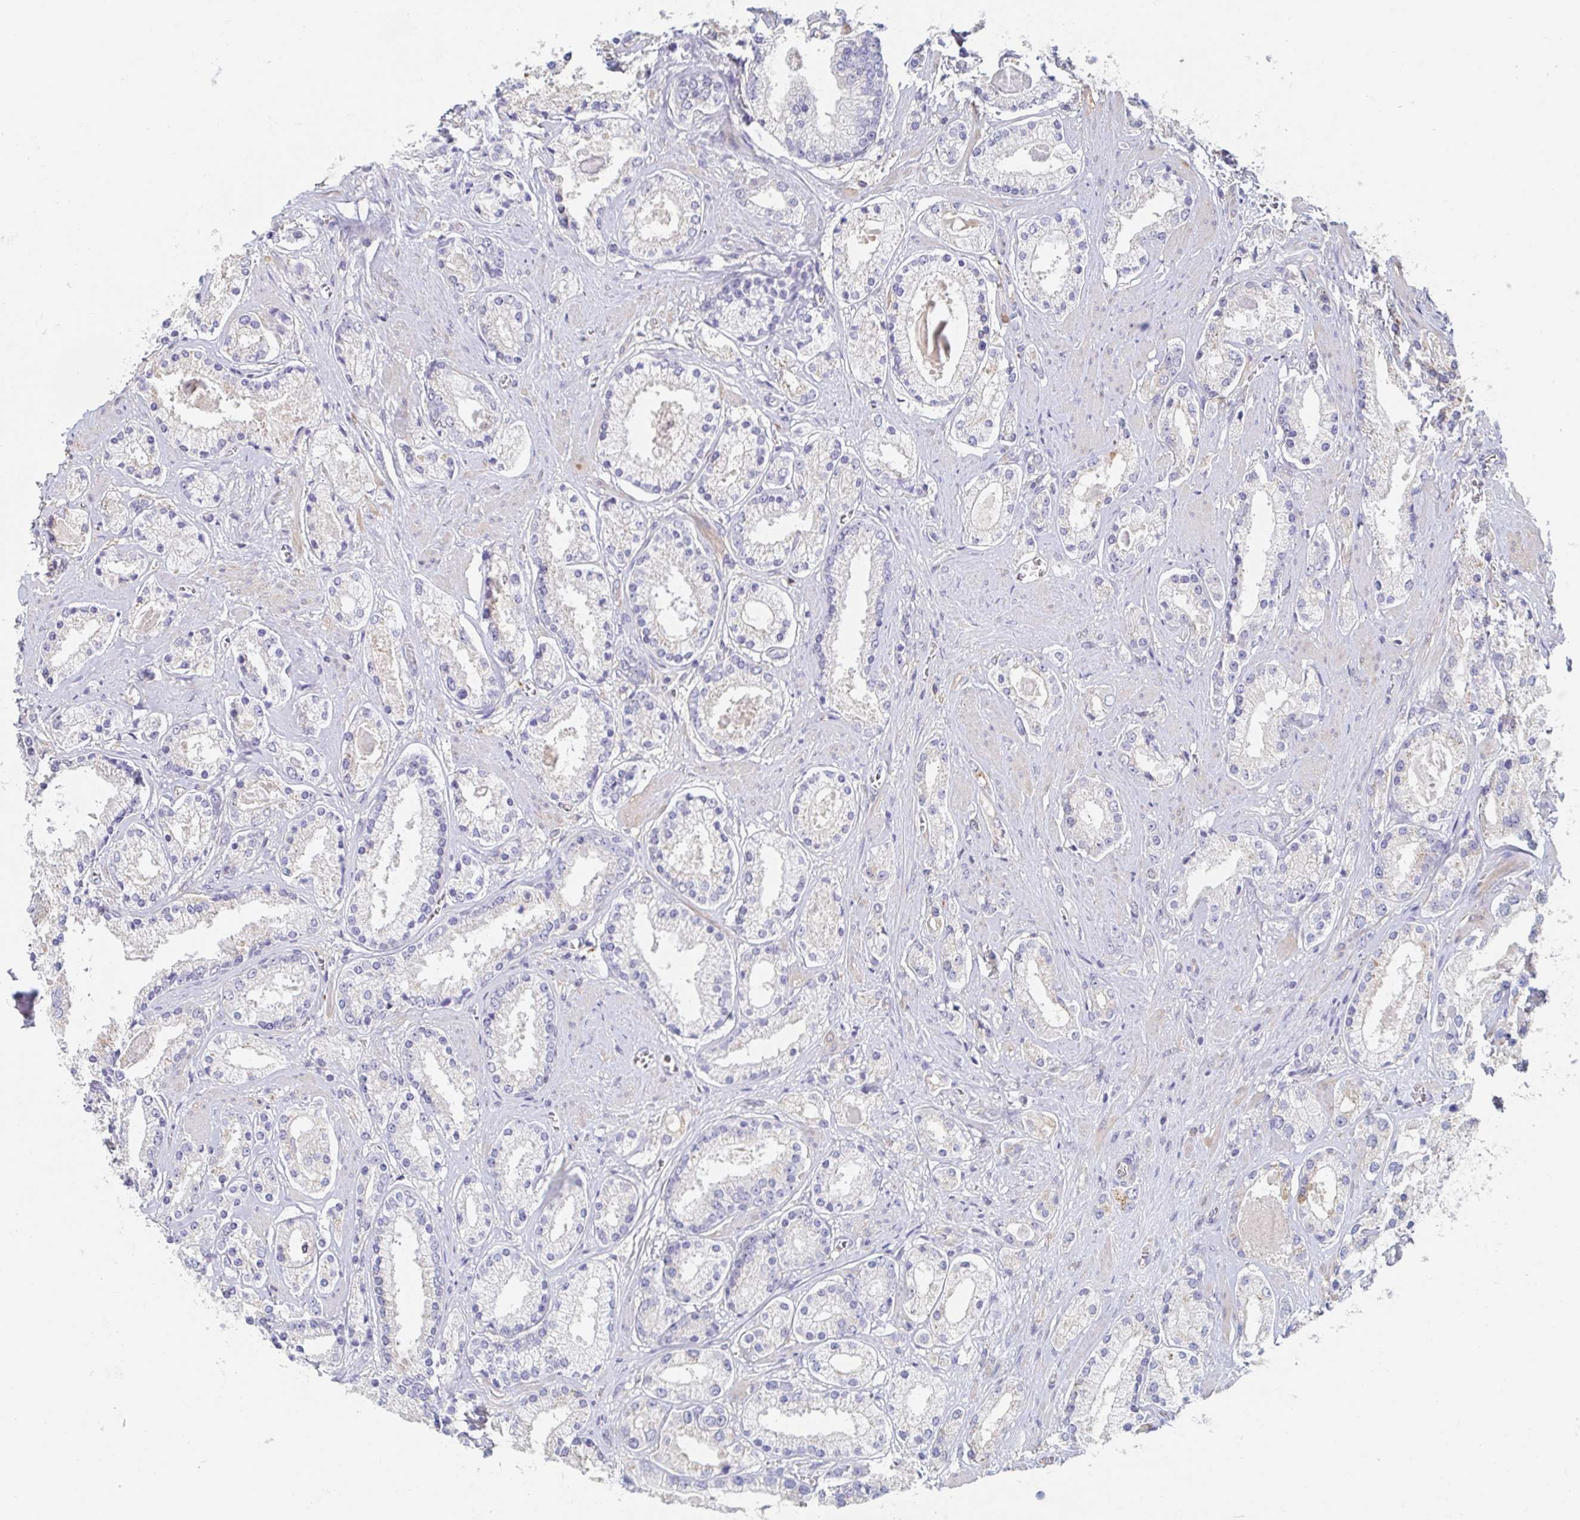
{"staining": {"intensity": "negative", "quantity": "none", "location": "none"}, "tissue": "prostate cancer", "cell_type": "Tumor cells", "image_type": "cancer", "snomed": [{"axis": "morphology", "description": "Adenocarcinoma, High grade"}, {"axis": "topography", "description": "Prostate"}], "caption": "Tumor cells are negative for protein expression in human adenocarcinoma (high-grade) (prostate).", "gene": "MYLK2", "patient": {"sex": "male", "age": 67}}